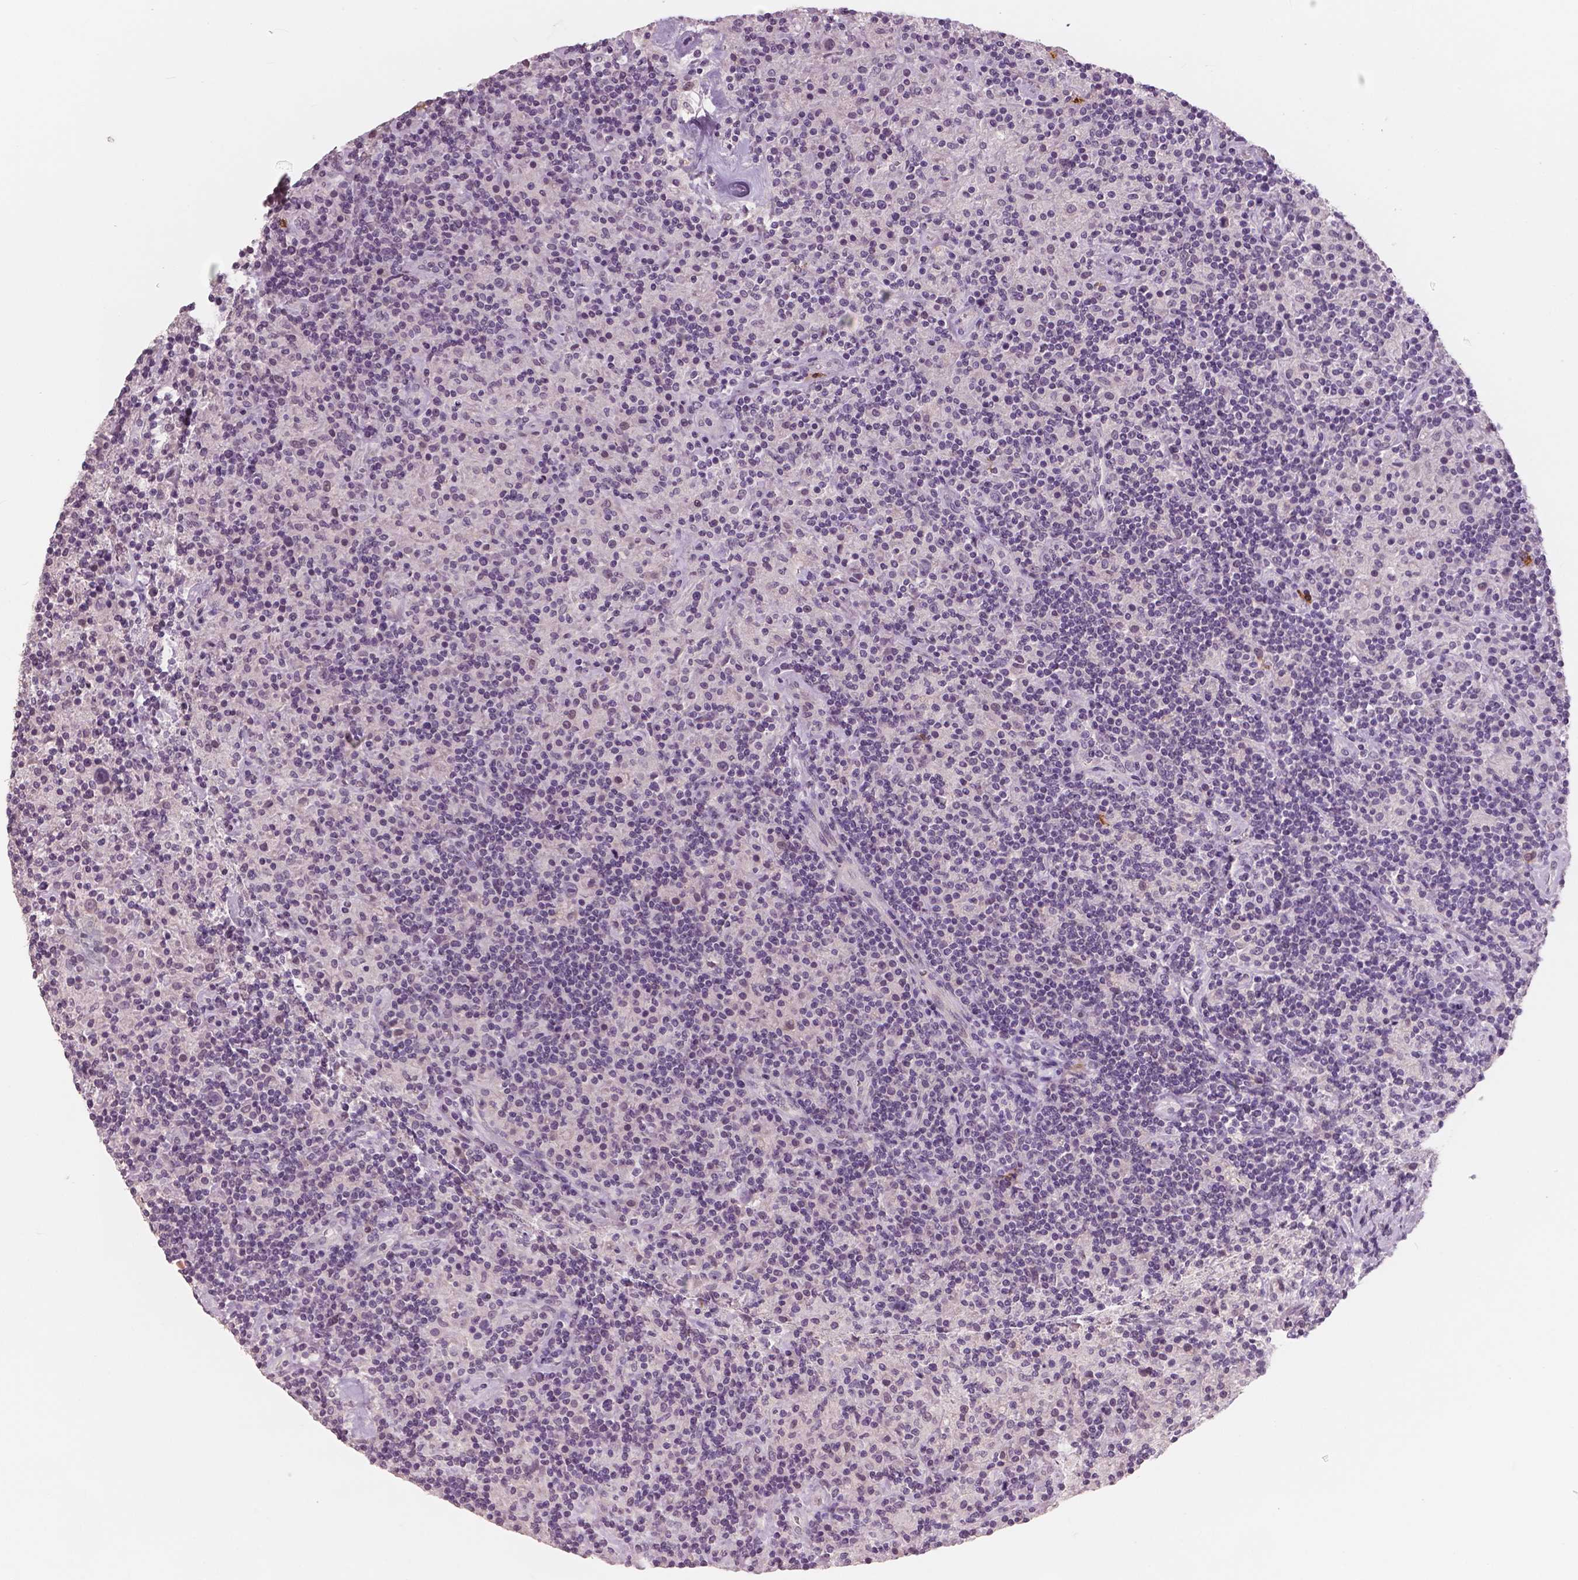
{"staining": {"intensity": "negative", "quantity": "none", "location": "none"}, "tissue": "lymphoma", "cell_type": "Tumor cells", "image_type": "cancer", "snomed": [{"axis": "morphology", "description": "Hodgkin's disease, NOS"}, {"axis": "topography", "description": "Lymph node"}], "caption": "Immunohistochemistry photomicrograph of lymphoma stained for a protein (brown), which displays no staining in tumor cells. (Stains: DAB (3,3'-diaminobenzidine) immunohistochemistry (IHC) with hematoxylin counter stain, Microscopy: brightfield microscopy at high magnification).", "gene": "KIT", "patient": {"sex": "male", "age": 70}}